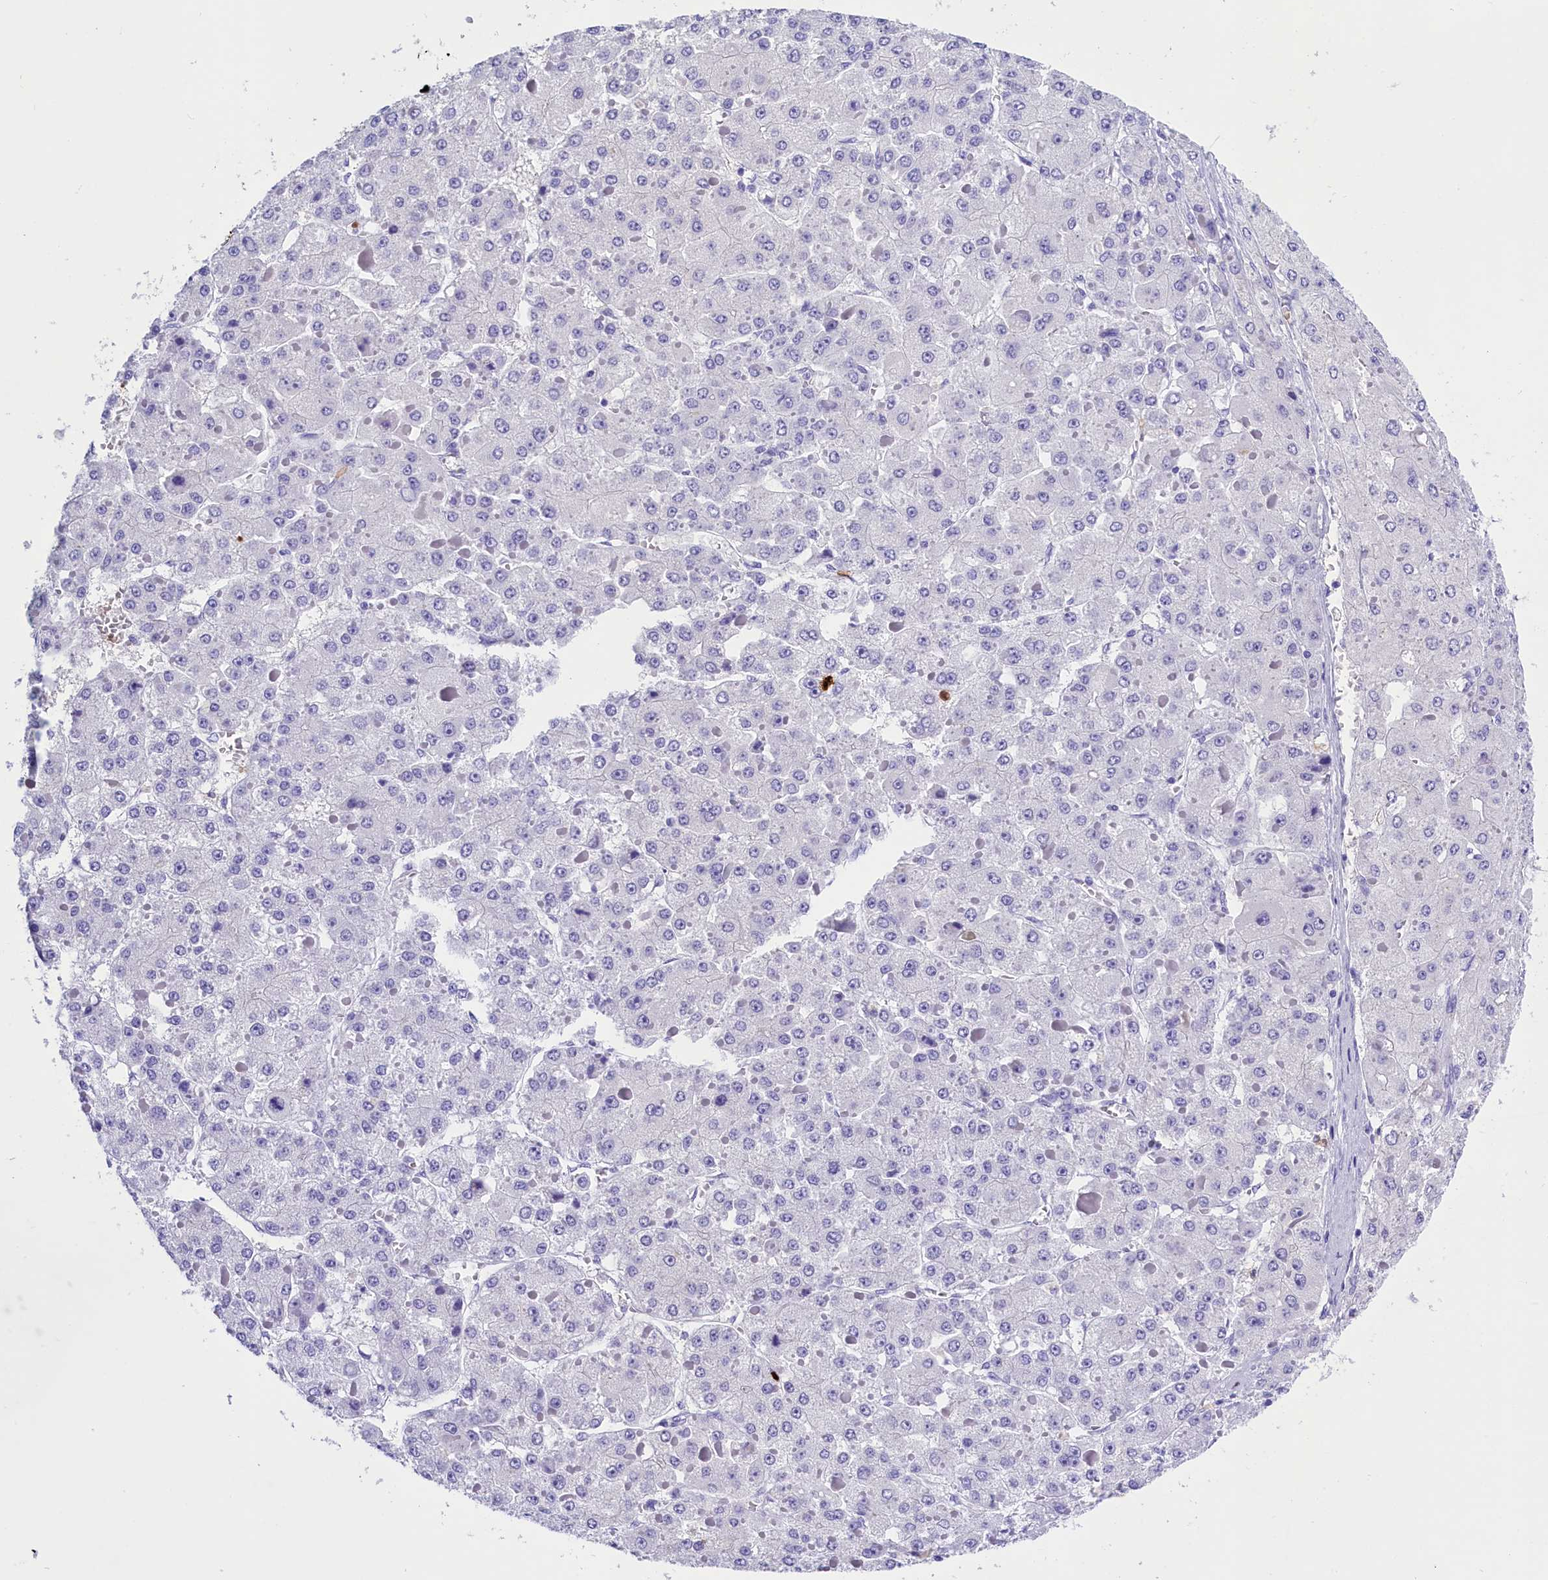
{"staining": {"intensity": "negative", "quantity": "none", "location": "none"}, "tissue": "liver cancer", "cell_type": "Tumor cells", "image_type": "cancer", "snomed": [{"axis": "morphology", "description": "Carcinoma, Hepatocellular, NOS"}, {"axis": "topography", "description": "Liver"}], "caption": "Immunohistochemical staining of liver cancer shows no significant expression in tumor cells. (DAB (3,3'-diaminobenzidine) IHC with hematoxylin counter stain).", "gene": "CLC", "patient": {"sex": "female", "age": 73}}